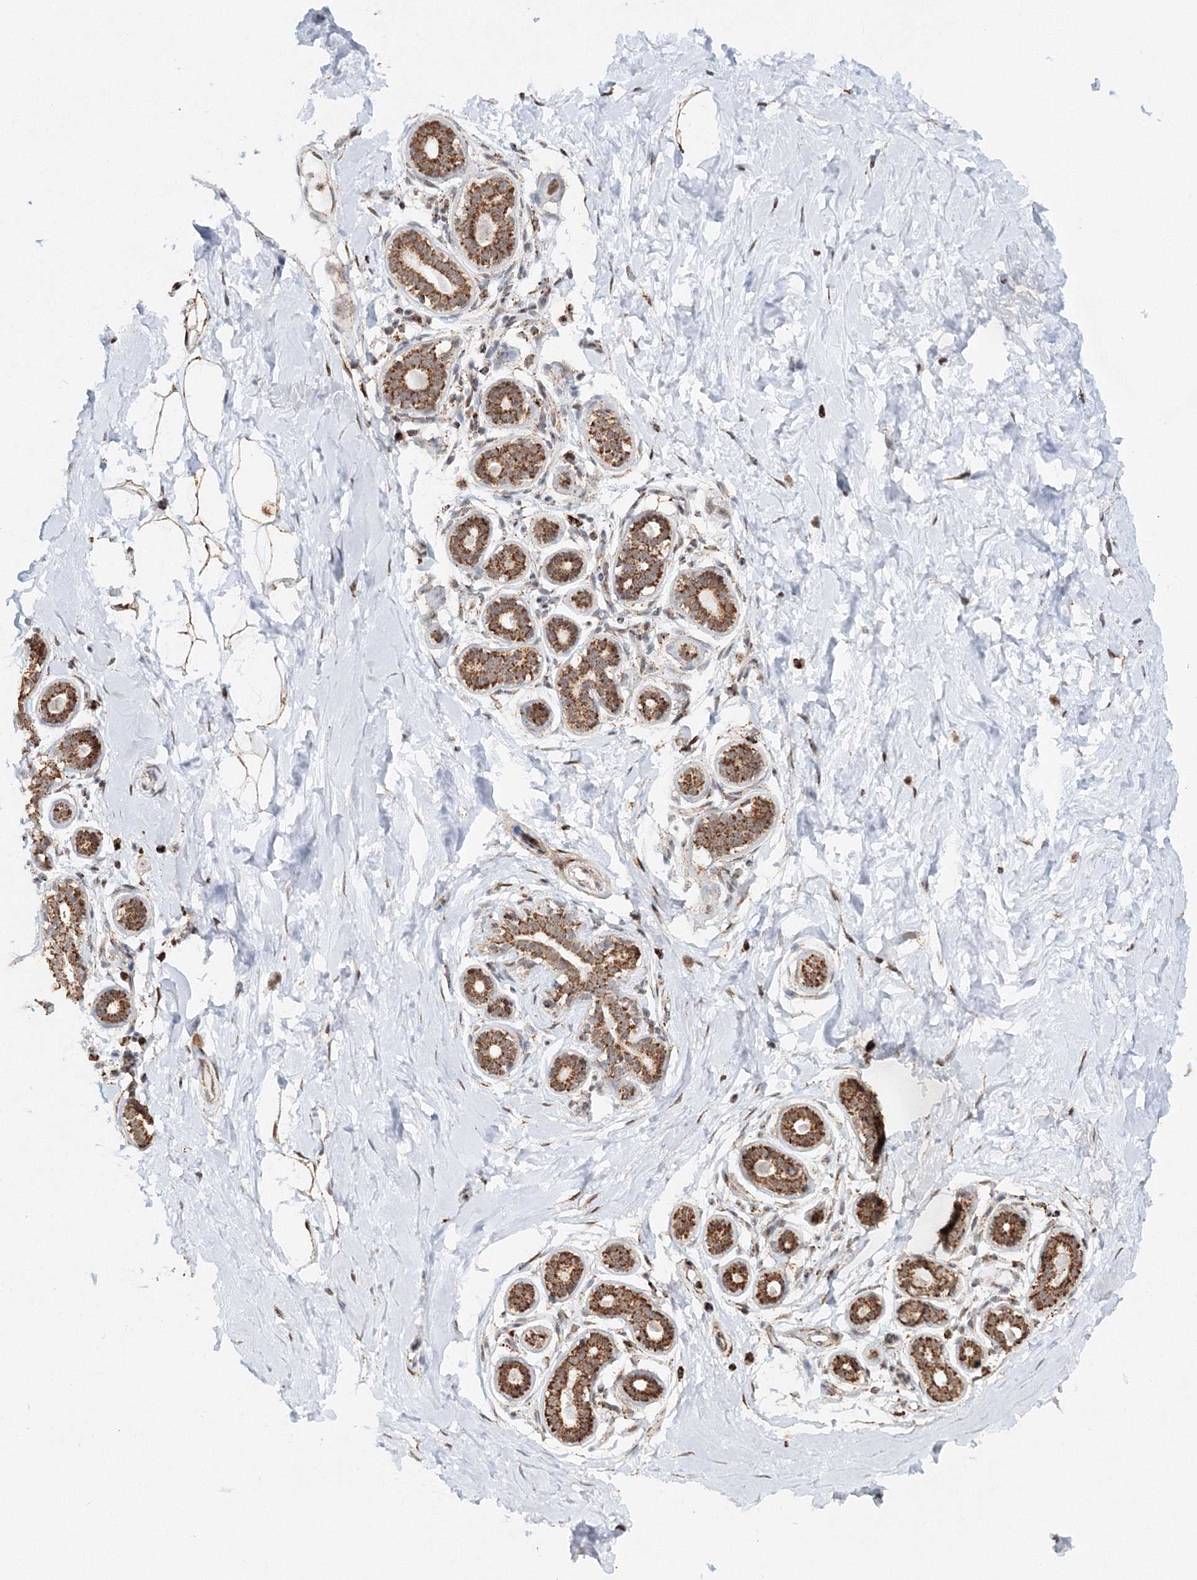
{"staining": {"intensity": "moderate", "quantity": ">75%", "location": "cytoplasmic/membranous"}, "tissue": "breast", "cell_type": "Adipocytes", "image_type": "normal", "snomed": [{"axis": "morphology", "description": "Normal tissue, NOS"}, {"axis": "morphology", "description": "Adenoma, NOS"}, {"axis": "topography", "description": "Breast"}], "caption": "Breast stained for a protein displays moderate cytoplasmic/membranous positivity in adipocytes. (brown staining indicates protein expression, while blue staining denotes nuclei).", "gene": "PSMD6", "patient": {"sex": "female", "age": 23}}